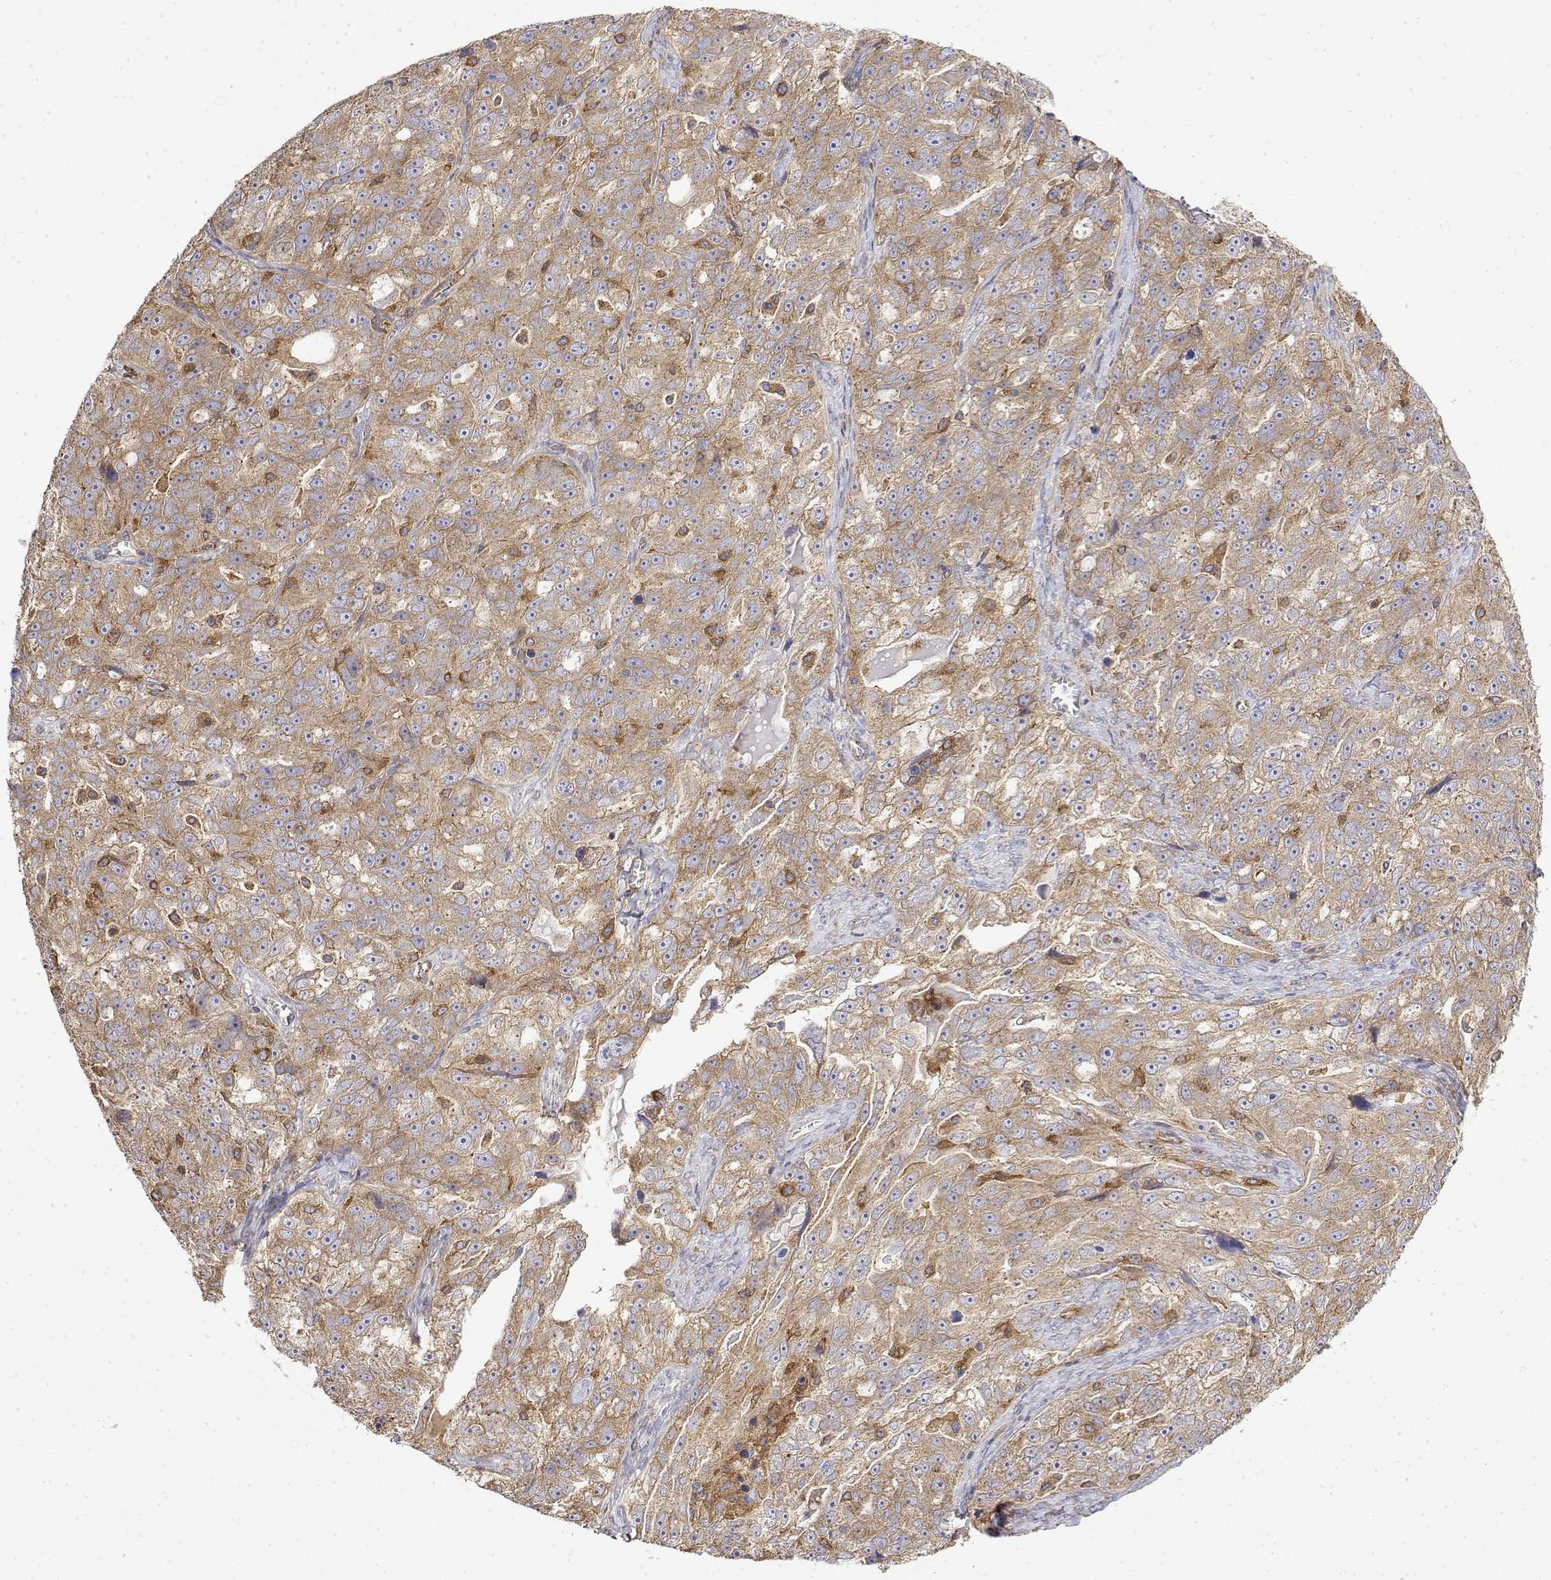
{"staining": {"intensity": "moderate", "quantity": ">75%", "location": "cytoplasmic/membranous"}, "tissue": "ovarian cancer", "cell_type": "Tumor cells", "image_type": "cancer", "snomed": [{"axis": "morphology", "description": "Cystadenocarcinoma, serous, NOS"}, {"axis": "topography", "description": "Ovary"}], "caption": "Tumor cells reveal moderate cytoplasmic/membranous positivity in about >75% of cells in serous cystadenocarcinoma (ovarian).", "gene": "PACSIN2", "patient": {"sex": "female", "age": 51}}